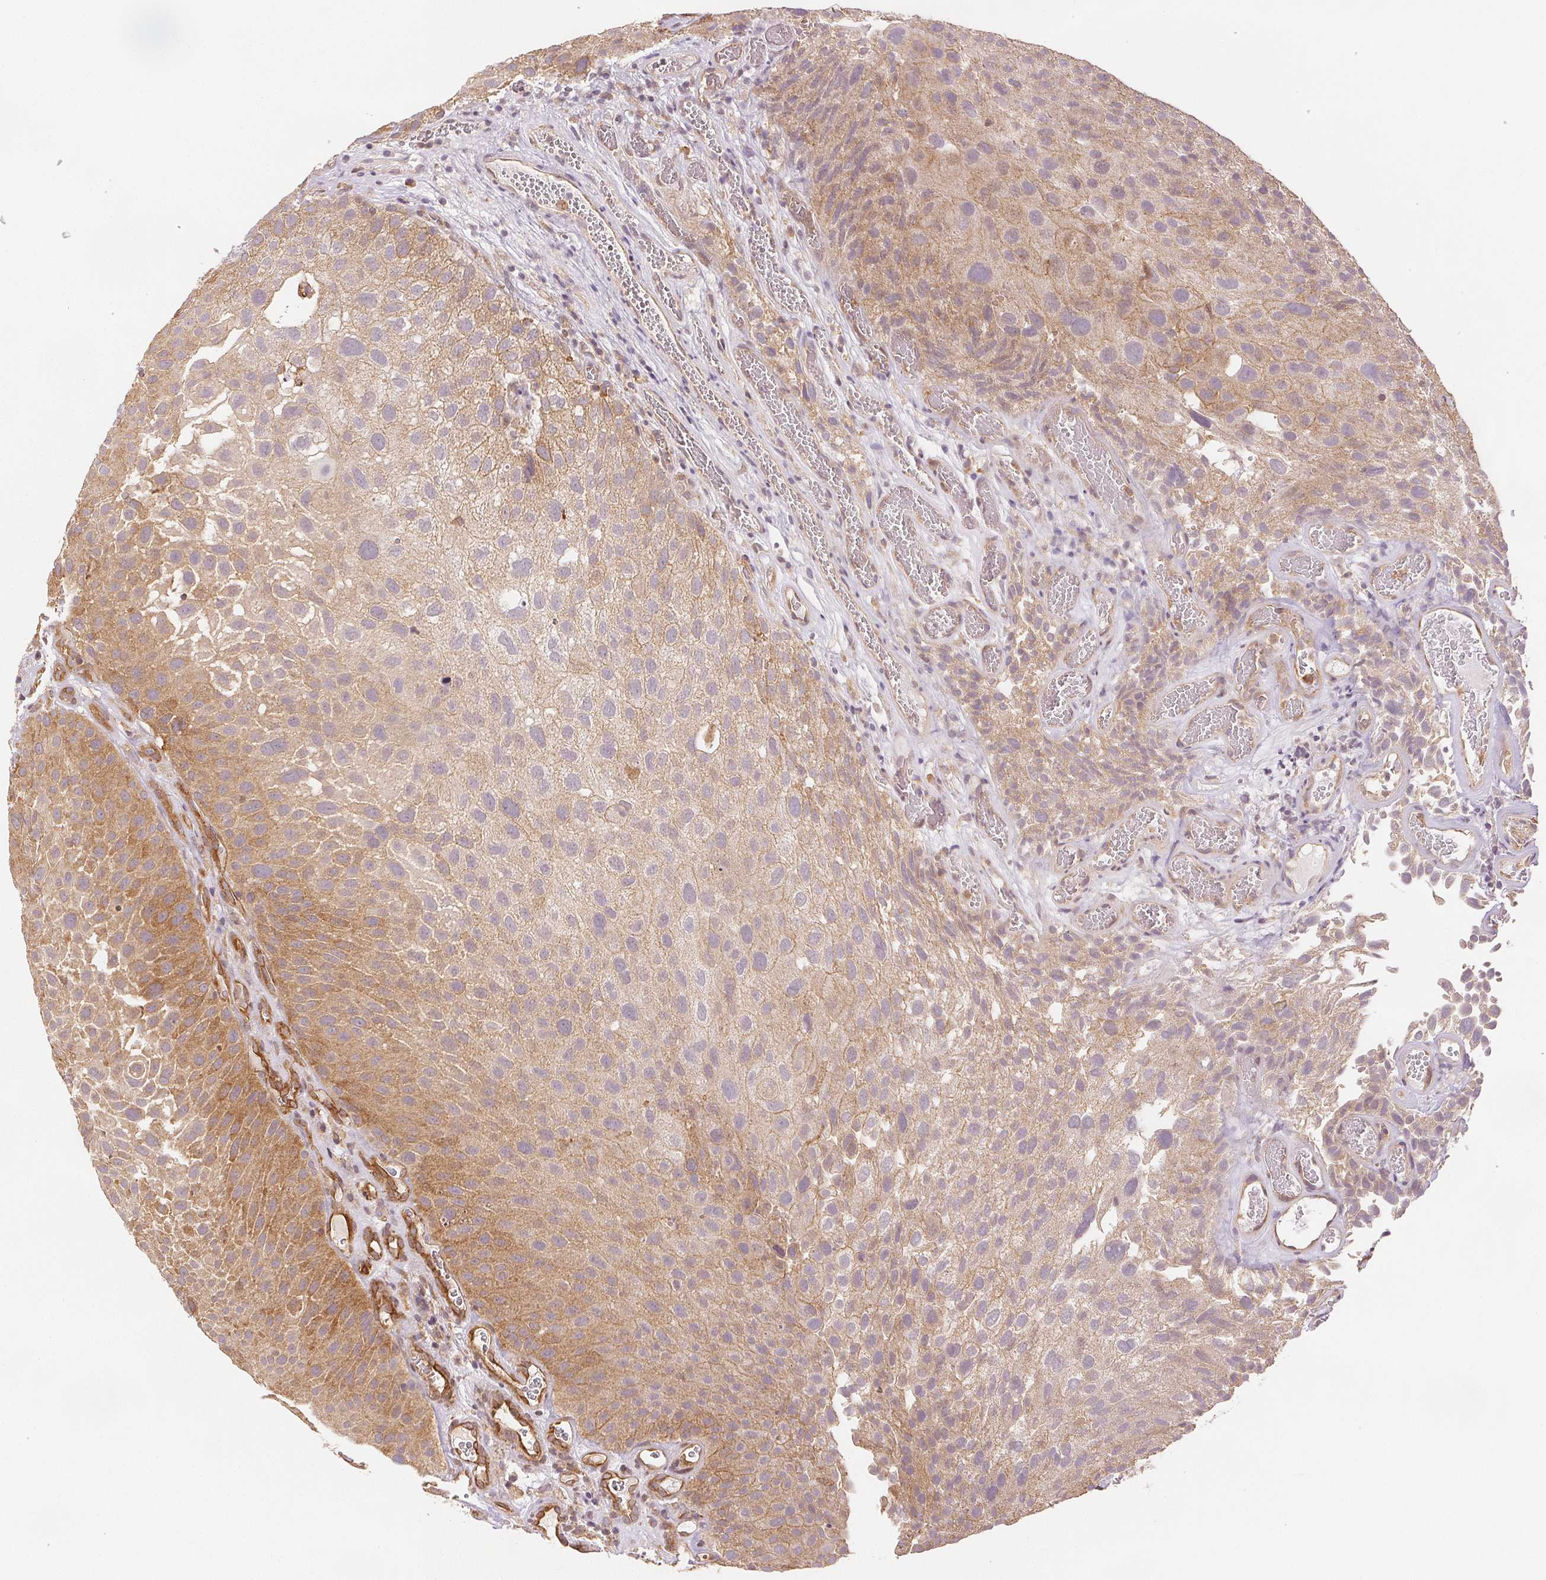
{"staining": {"intensity": "moderate", "quantity": ">75%", "location": "cytoplasmic/membranous"}, "tissue": "urothelial cancer", "cell_type": "Tumor cells", "image_type": "cancer", "snomed": [{"axis": "morphology", "description": "Urothelial carcinoma, Low grade"}, {"axis": "topography", "description": "Urinary bladder"}], "caption": "This image demonstrates urothelial cancer stained with immunohistochemistry to label a protein in brown. The cytoplasmic/membranous of tumor cells show moderate positivity for the protein. Nuclei are counter-stained blue.", "gene": "DIAPH2", "patient": {"sex": "male", "age": 72}}